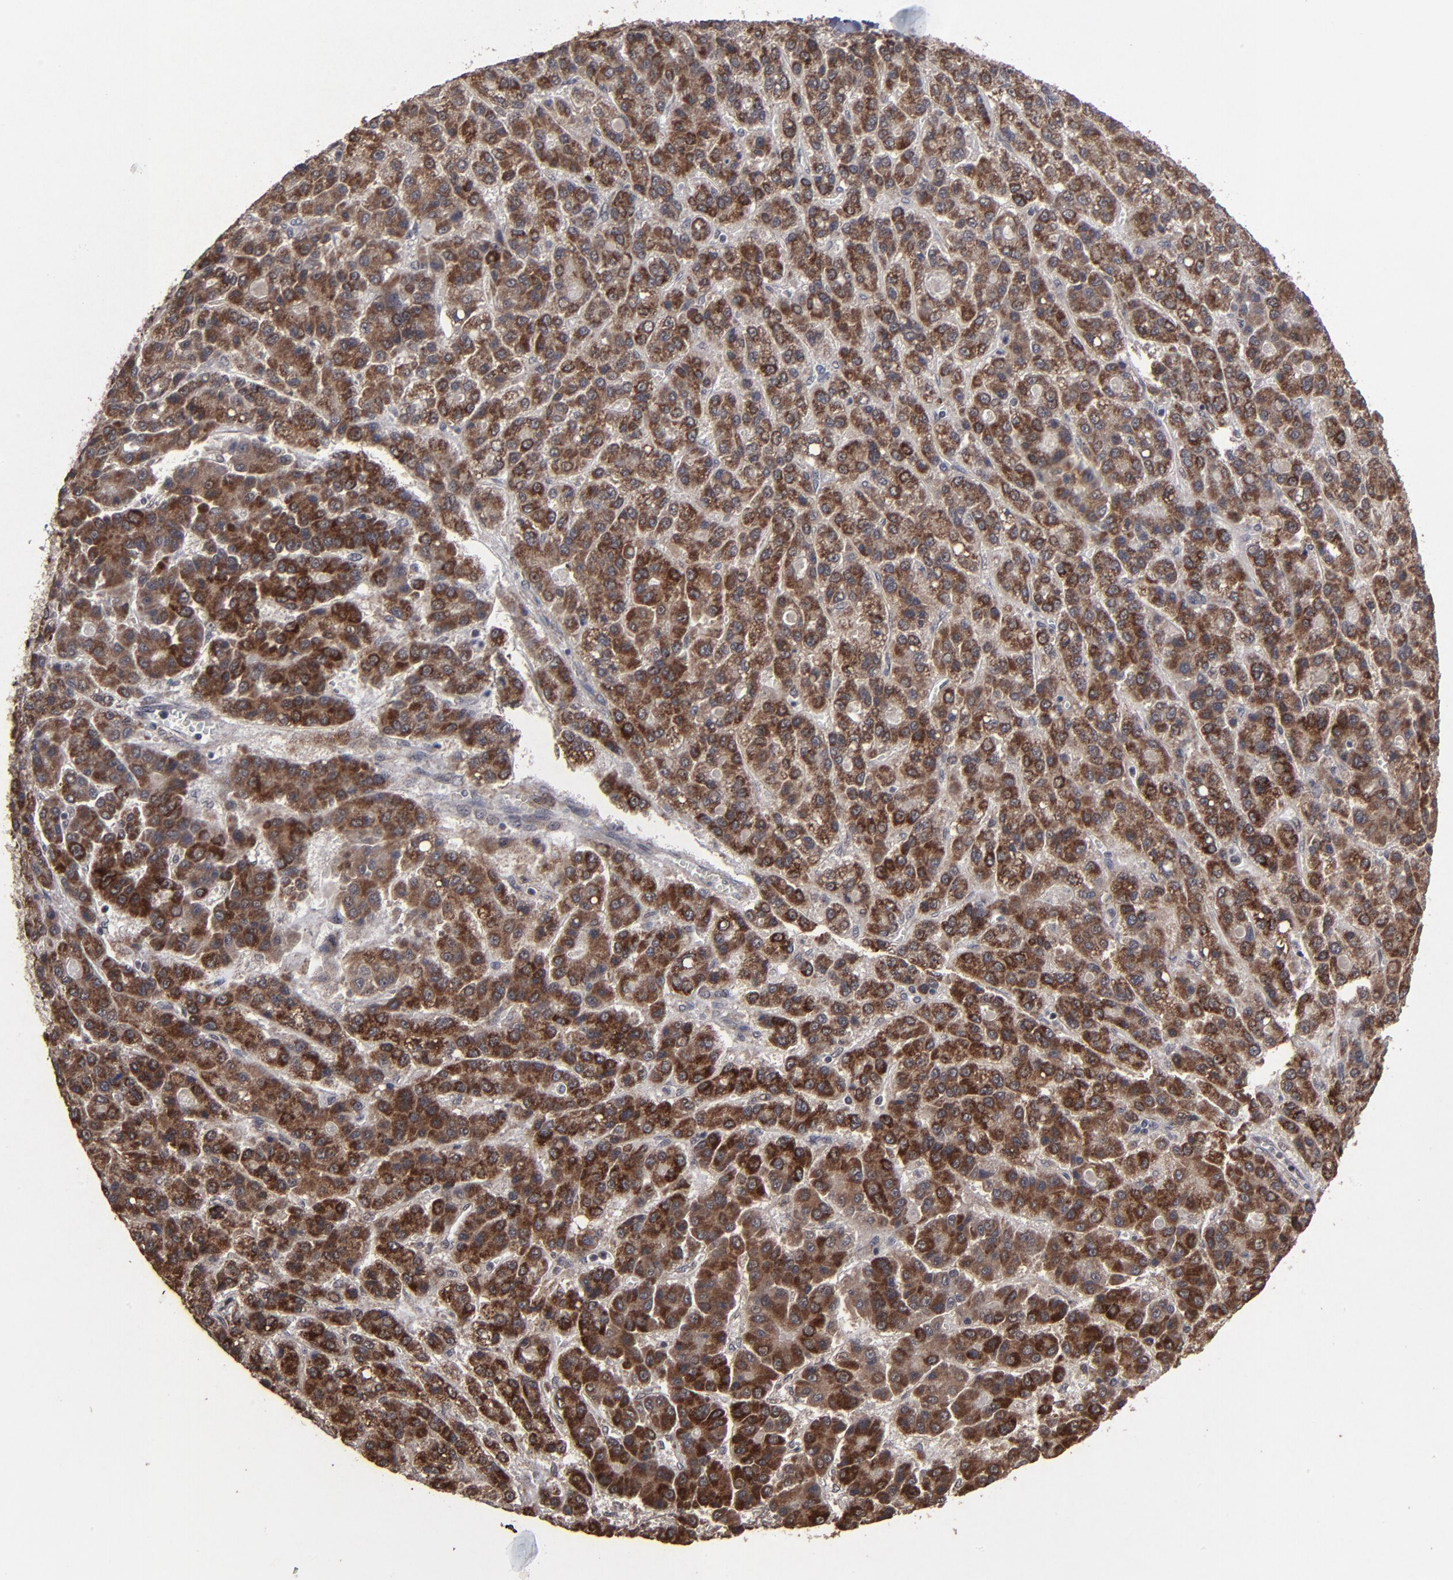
{"staining": {"intensity": "strong", "quantity": ">75%", "location": "cytoplasmic/membranous"}, "tissue": "liver cancer", "cell_type": "Tumor cells", "image_type": "cancer", "snomed": [{"axis": "morphology", "description": "Carcinoma, Hepatocellular, NOS"}, {"axis": "topography", "description": "Liver"}], "caption": "Tumor cells show high levels of strong cytoplasmic/membranous staining in approximately >75% of cells in human liver cancer (hepatocellular carcinoma).", "gene": "BNIP3", "patient": {"sex": "male", "age": 70}}